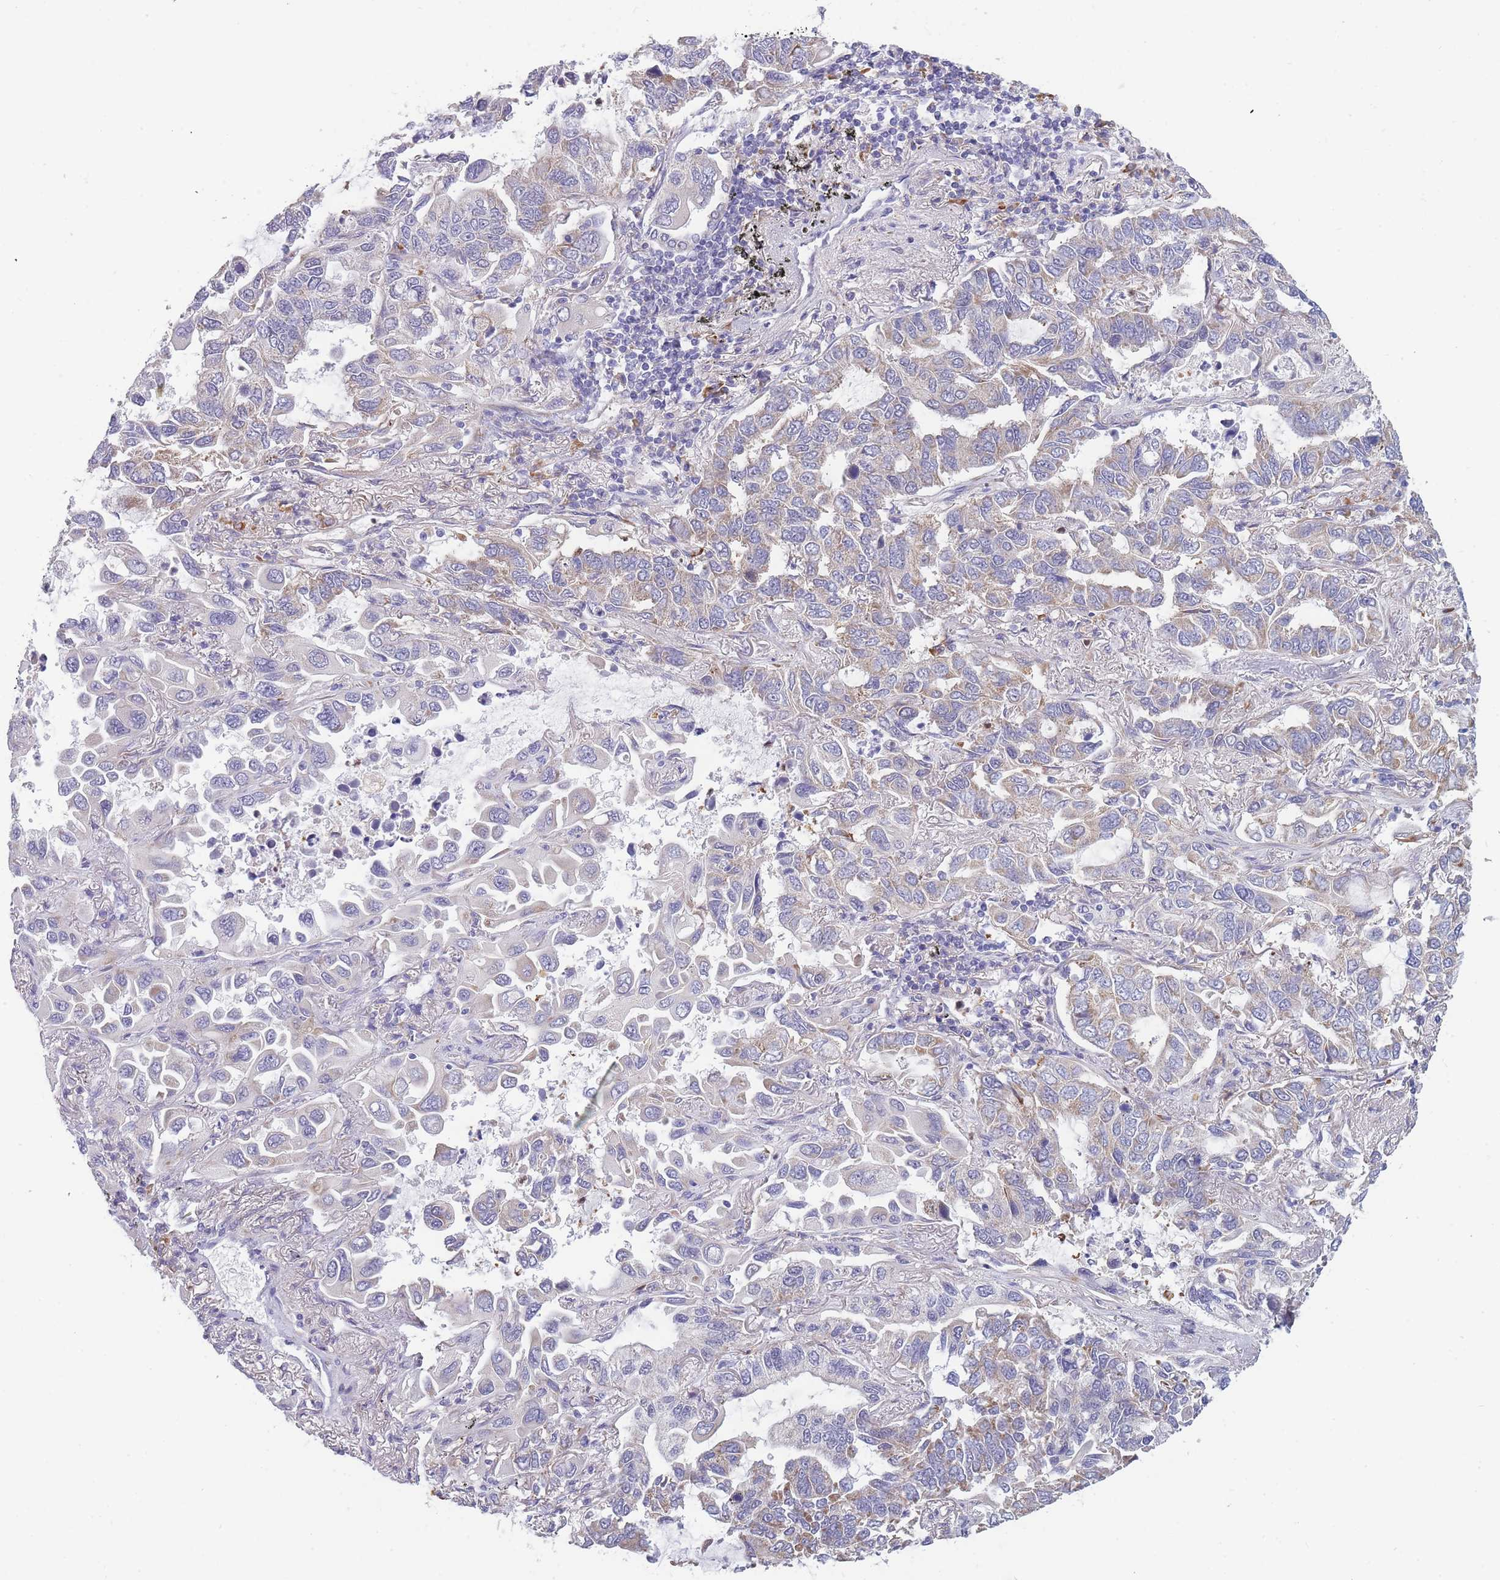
{"staining": {"intensity": "weak", "quantity": "25%-75%", "location": "cytoplasmic/membranous"}, "tissue": "lung cancer", "cell_type": "Tumor cells", "image_type": "cancer", "snomed": [{"axis": "morphology", "description": "Adenocarcinoma, NOS"}, {"axis": "topography", "description": "Lung"}], "caption": "Lung cancer stained with DAB (3,3'-diaminobenzidine) IHC demonstrates low levels of weak cytoplasmic/membranous positivity in about 25%-75% of tumor cells. (DAB (3,3'-diaminobenzidine) = brown stain, brightfield microscopy at high magnification).", "gene": "NDUFAF6", "patient": {"sex": "male", "age": 64}}